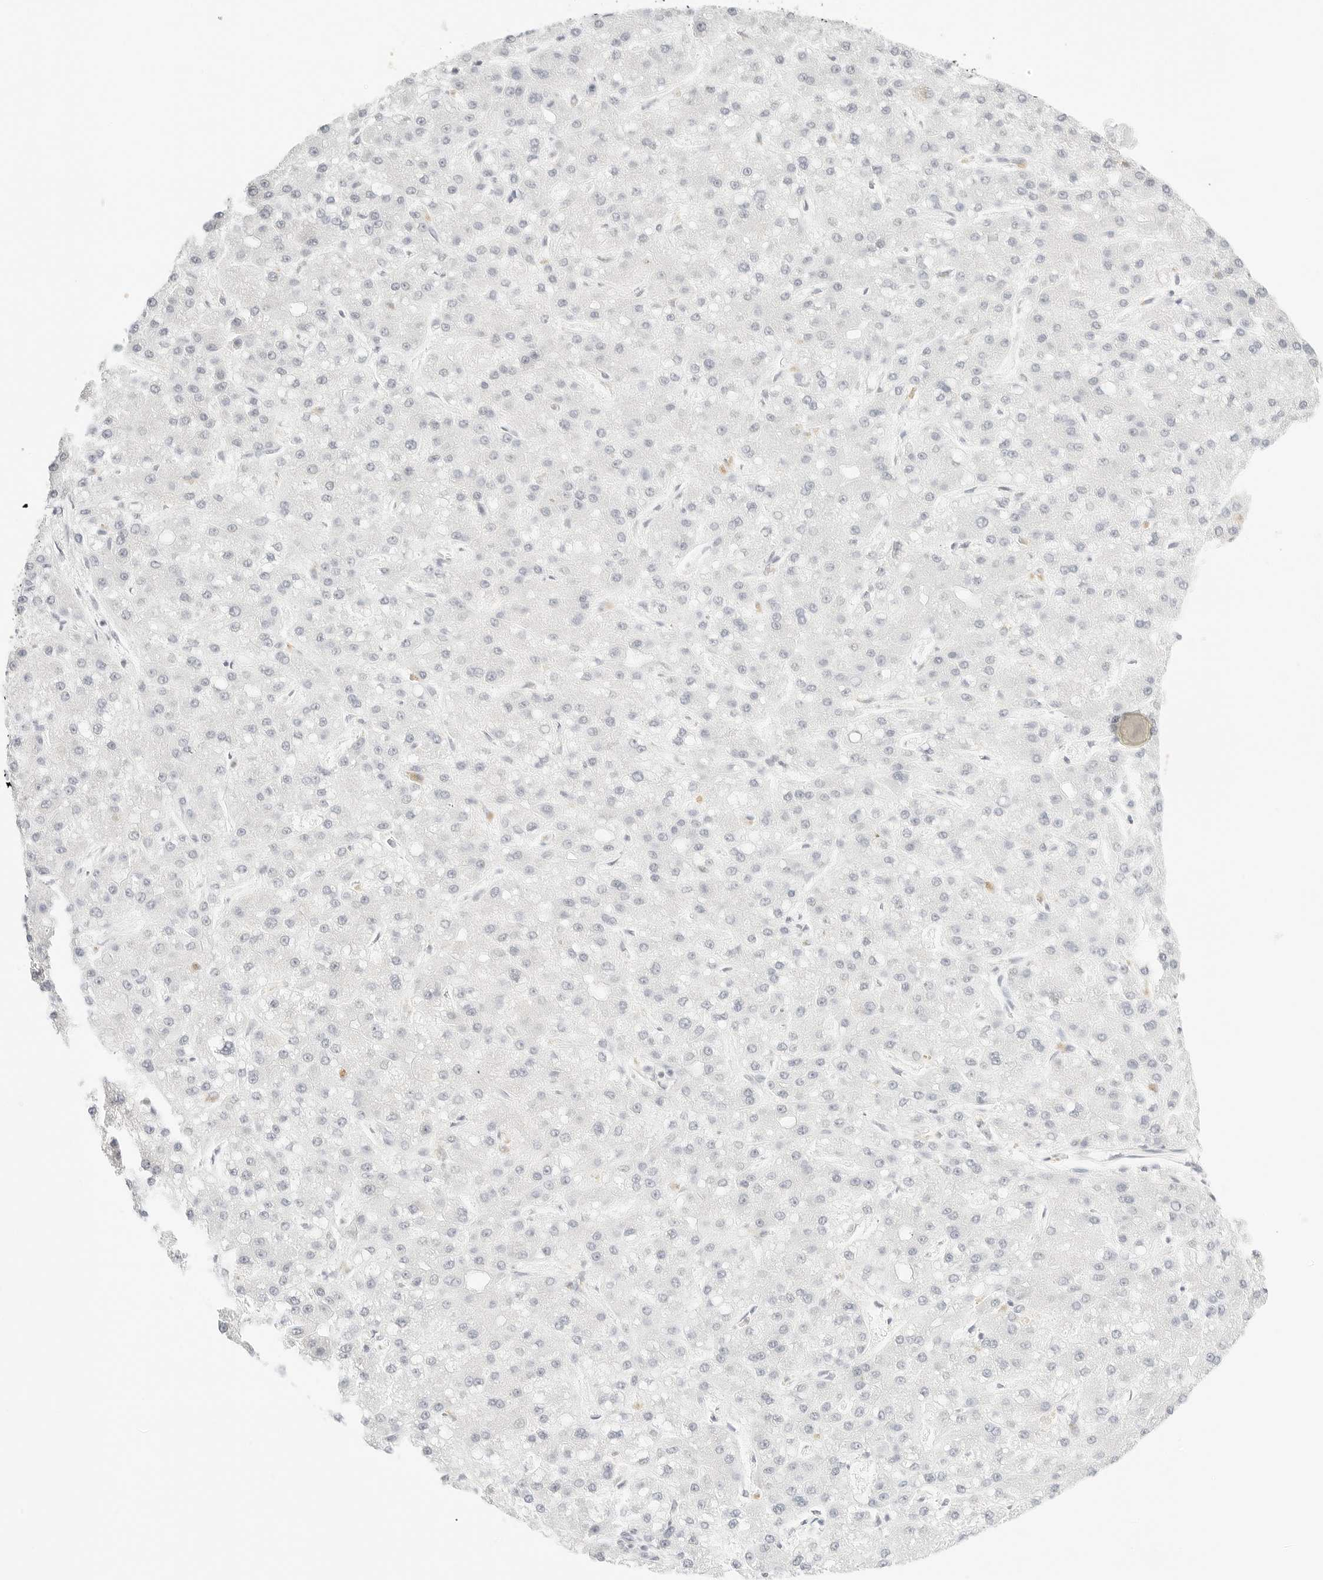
{"staining": {"intensity": "negative", "quantity": "none", "location": "none"}, "tissue": "liver cancer", "cell_type": "Tumor cells", "image_type": "cancer", "snomed": [{"axis": "morphology", "description": "Carcinoma, Hepatocellular, NOS"}, {"axis": "topography", "description": "Liver"}], "caption": "Tumor cells show no significant staining in liver cancer.", "gene": "GNAS", "patient": {"sex": "male", "age": 67}}